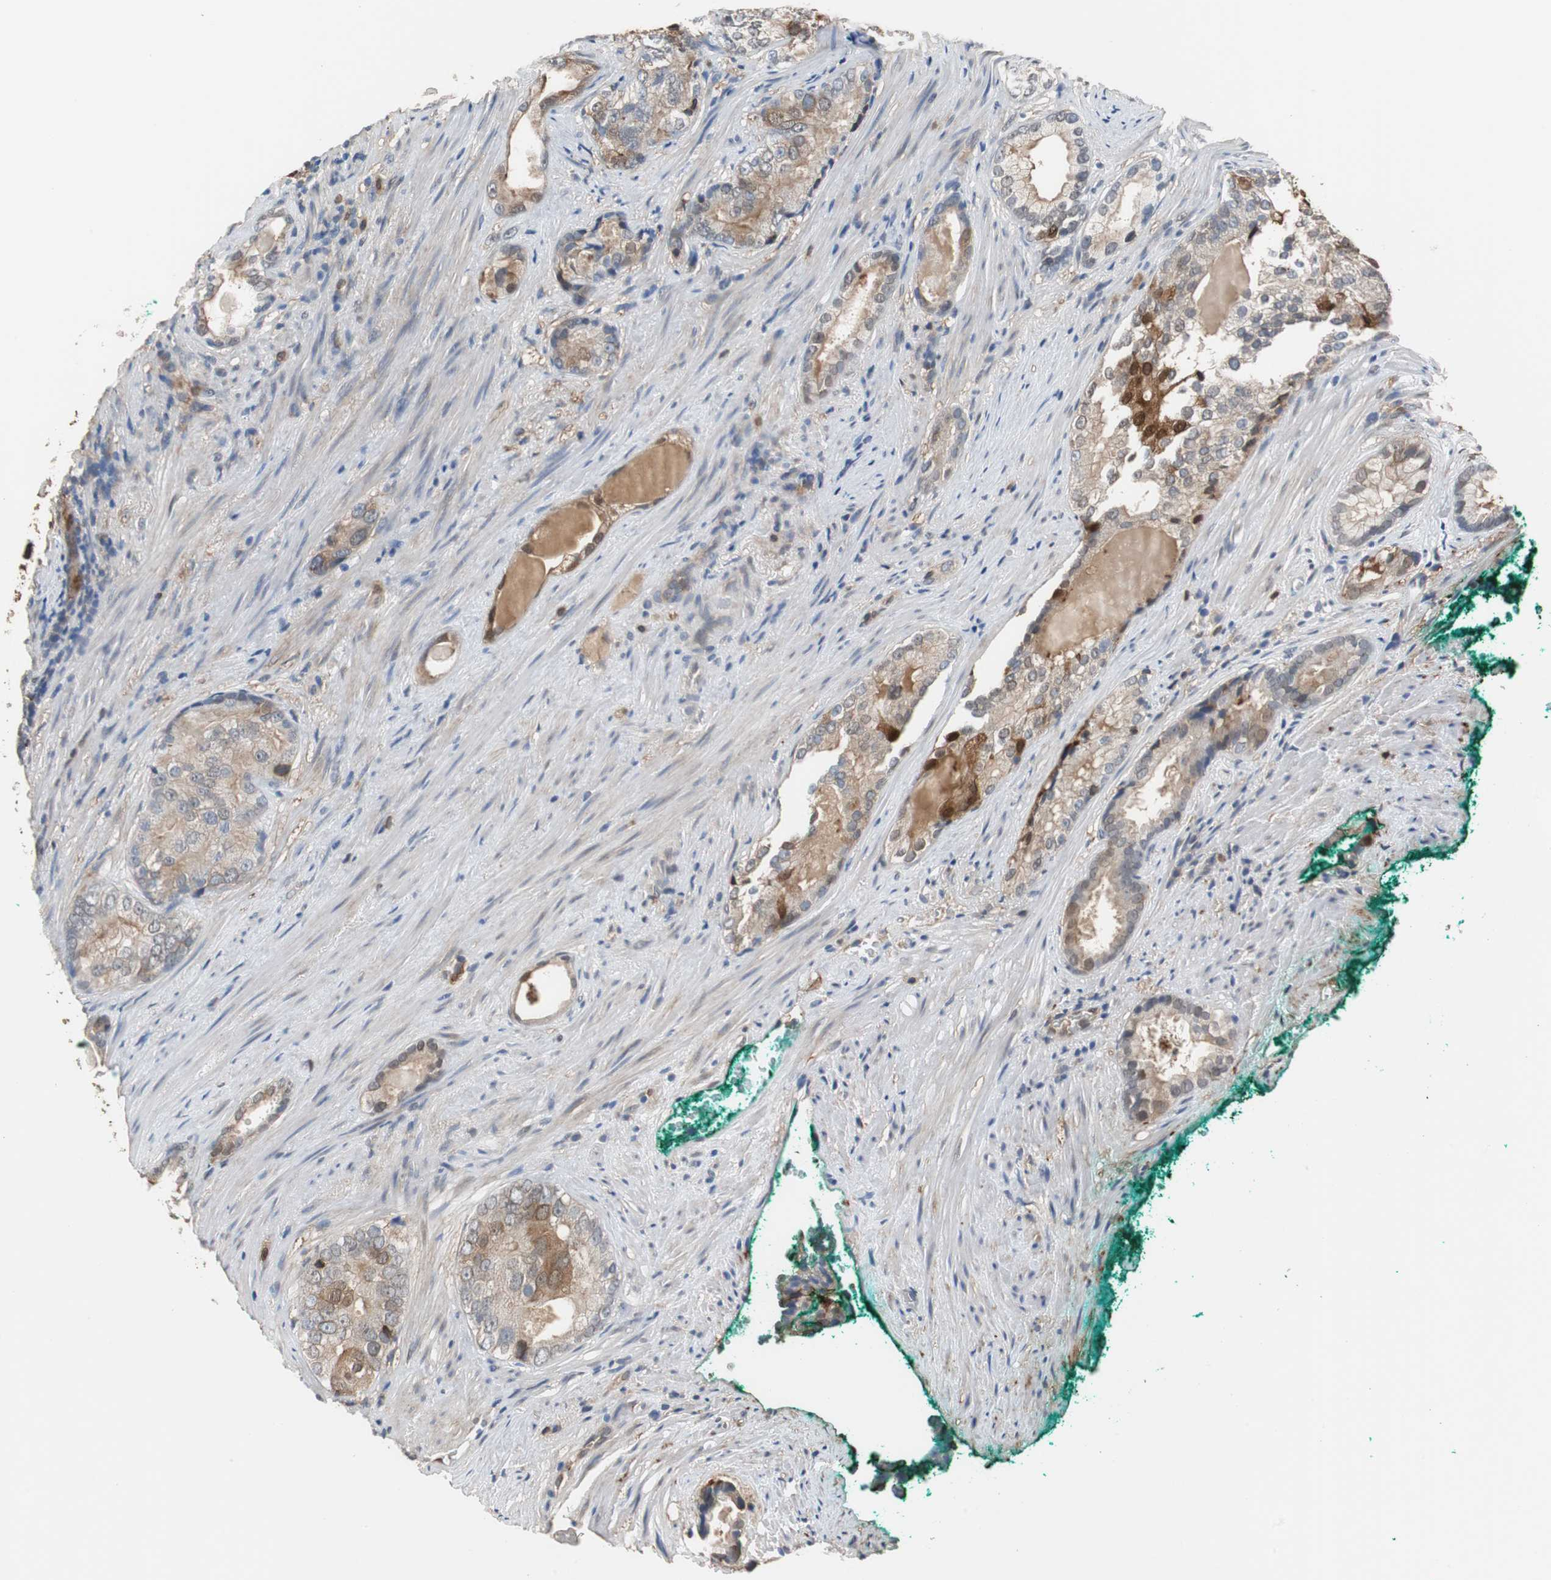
{"staining": {"intensity": "weak", "quantity": "<25%", "location": "cytoplasmic/membranous"}, "tissue": "prostate cancer", "cell_type": "Tumor cells", "image_type": "cancer", "snomed": [{"axis": "morphology", "description": "Adenocarcinoma, High grade"}, {"axis": "topography", "description": "Prostate"}], "caption": "Immunohistochemistry (IHC) image of prostate cancer (high-grade adenocarcinoma) stained for a protein (brown), which shows no staining in tumor cells.", "gene": "ANXA4", "patient": {"sex": "male", "age": 66}}